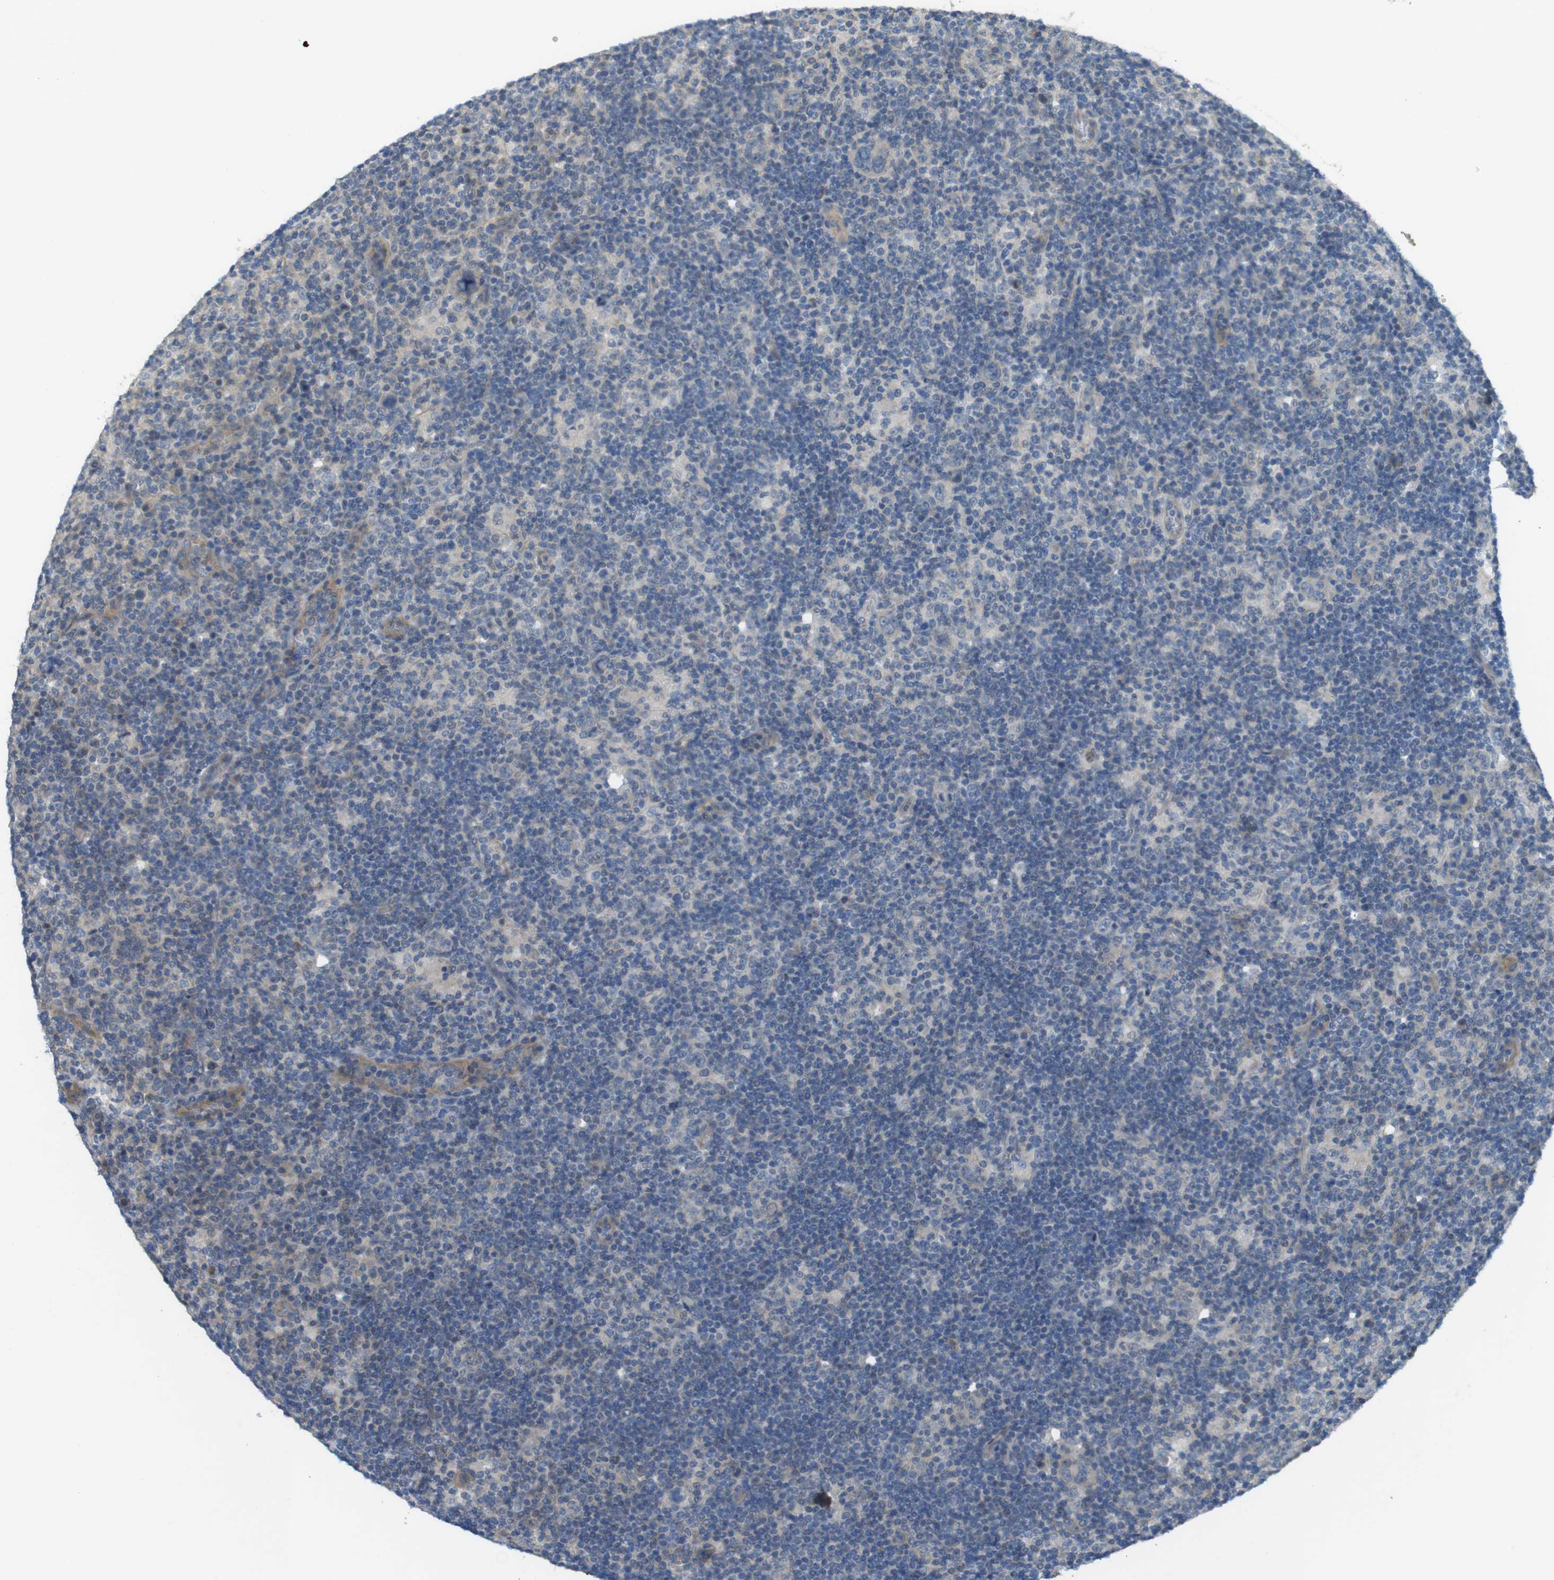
{"staining": {"intensity": "negative", "quantity": "none", "location": "none"}, "tissue": "lymphoma", "cell_type": "Tumor cells", "image_type": "cancer", "snomed": [{"axis": "morphology", "description": "Hodgkin's disease, NOS"}, {"axis": "topography", "description": "Lymph node"}], "caption": "The micrograph exhibits no staining of tumor cells in lymphoma.", "gene": "ABHD15", "patient": {"sex": "female", "age": 57}}